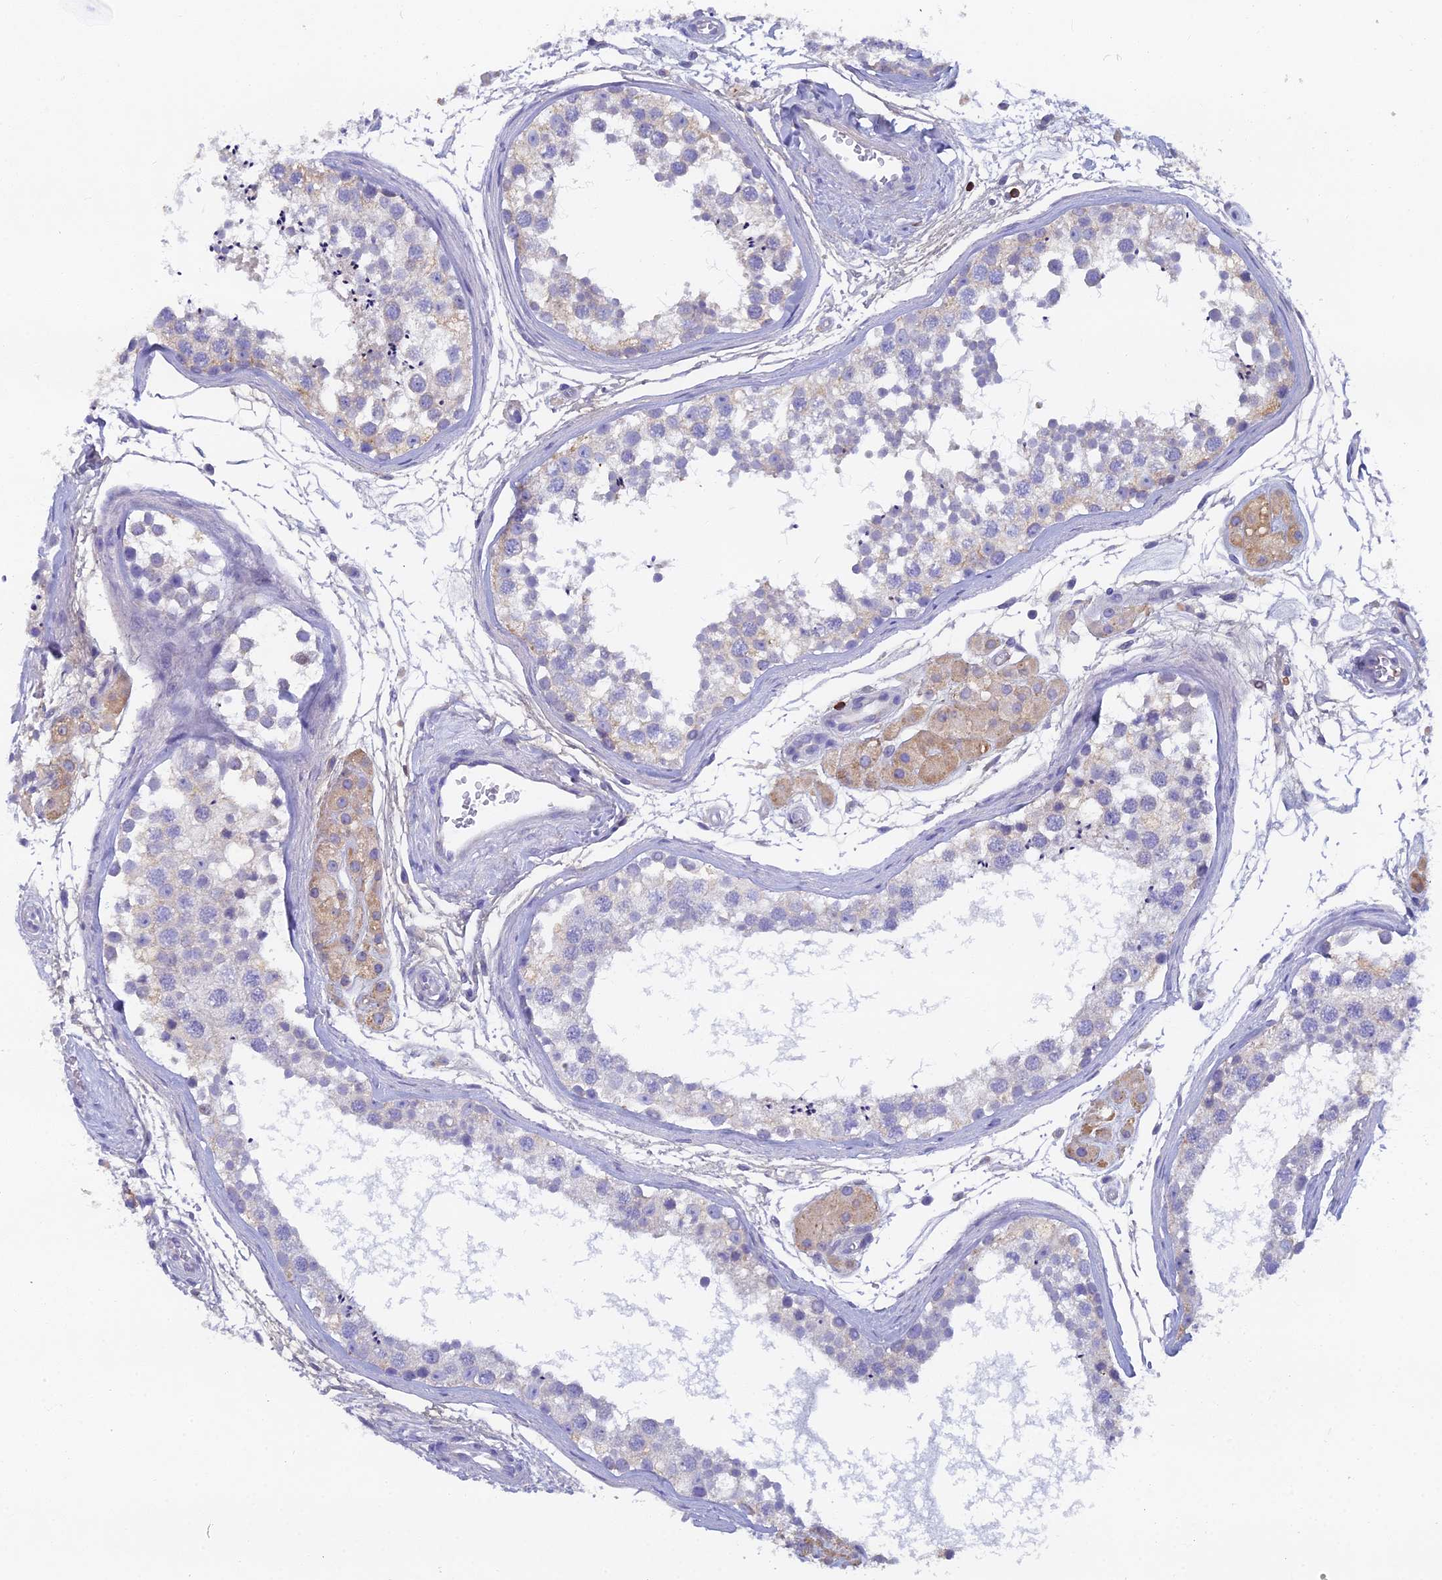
{"staining": {"intensity": "weak", "quantity": "<25%", "location": "cytoplasmic/membranous"}, "tissue": "testis", "cell_type": "Cells in seminiferous ducts", "image_type": "normal", "snomed": [{"axis": "morphology", "description": "Normal tissue, NOS"}, {"axis": "topography", "description": "Testis"}], "caption": "A micrograph of testis stained for a protein reveals no brown staining in cells in seminiferous ducts. Brightfield microscopy of immunohistochemistry stained with DAB (3,3'-diaminobenzidine) (brown) and hematoxylin (blue), captured at high magnification.", "gene": "ABI3BP", "patient": {"sex": "male", "age": 56}}